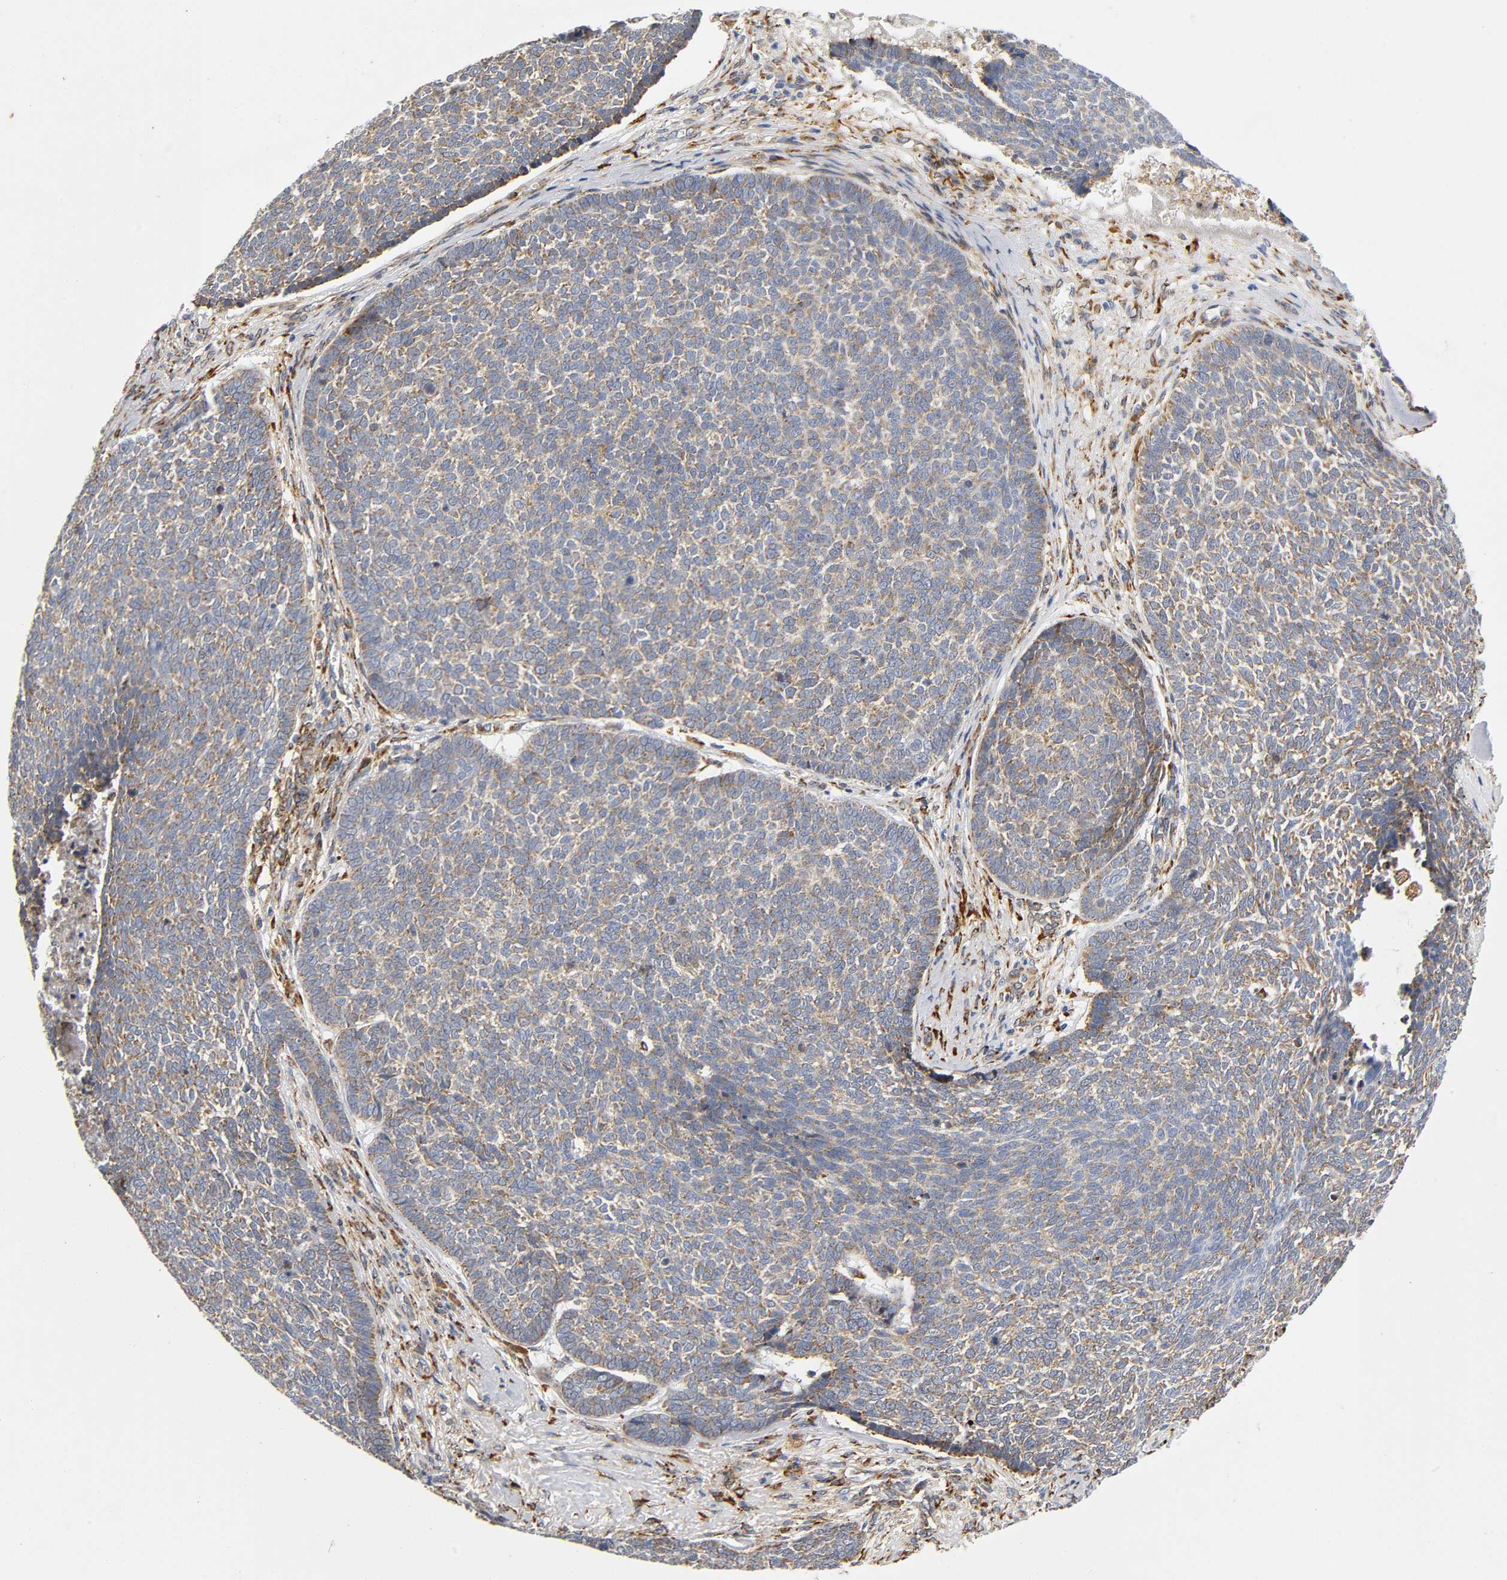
{"staining": {"intensity": "weak", "quantity": ">75%", "location": "cytoplasmic/membranous"}, "tissue": "skin cancer", "cell_type": "Tumor cells", "image_type": "cancer", "snomed": [{"axis": "morphology", "description": "Basal cell carcinoma"}, {"axis": "topography", "description": "Skin"}], "caption": "A photomicrograph of human basal cell carcinoma (skin) stained for a protein demonstrates weak cytoplasmic/membranous brown staining in tumor cells.", "gene": "SOS2", "patient": {"sex": "male", "age": 84}}